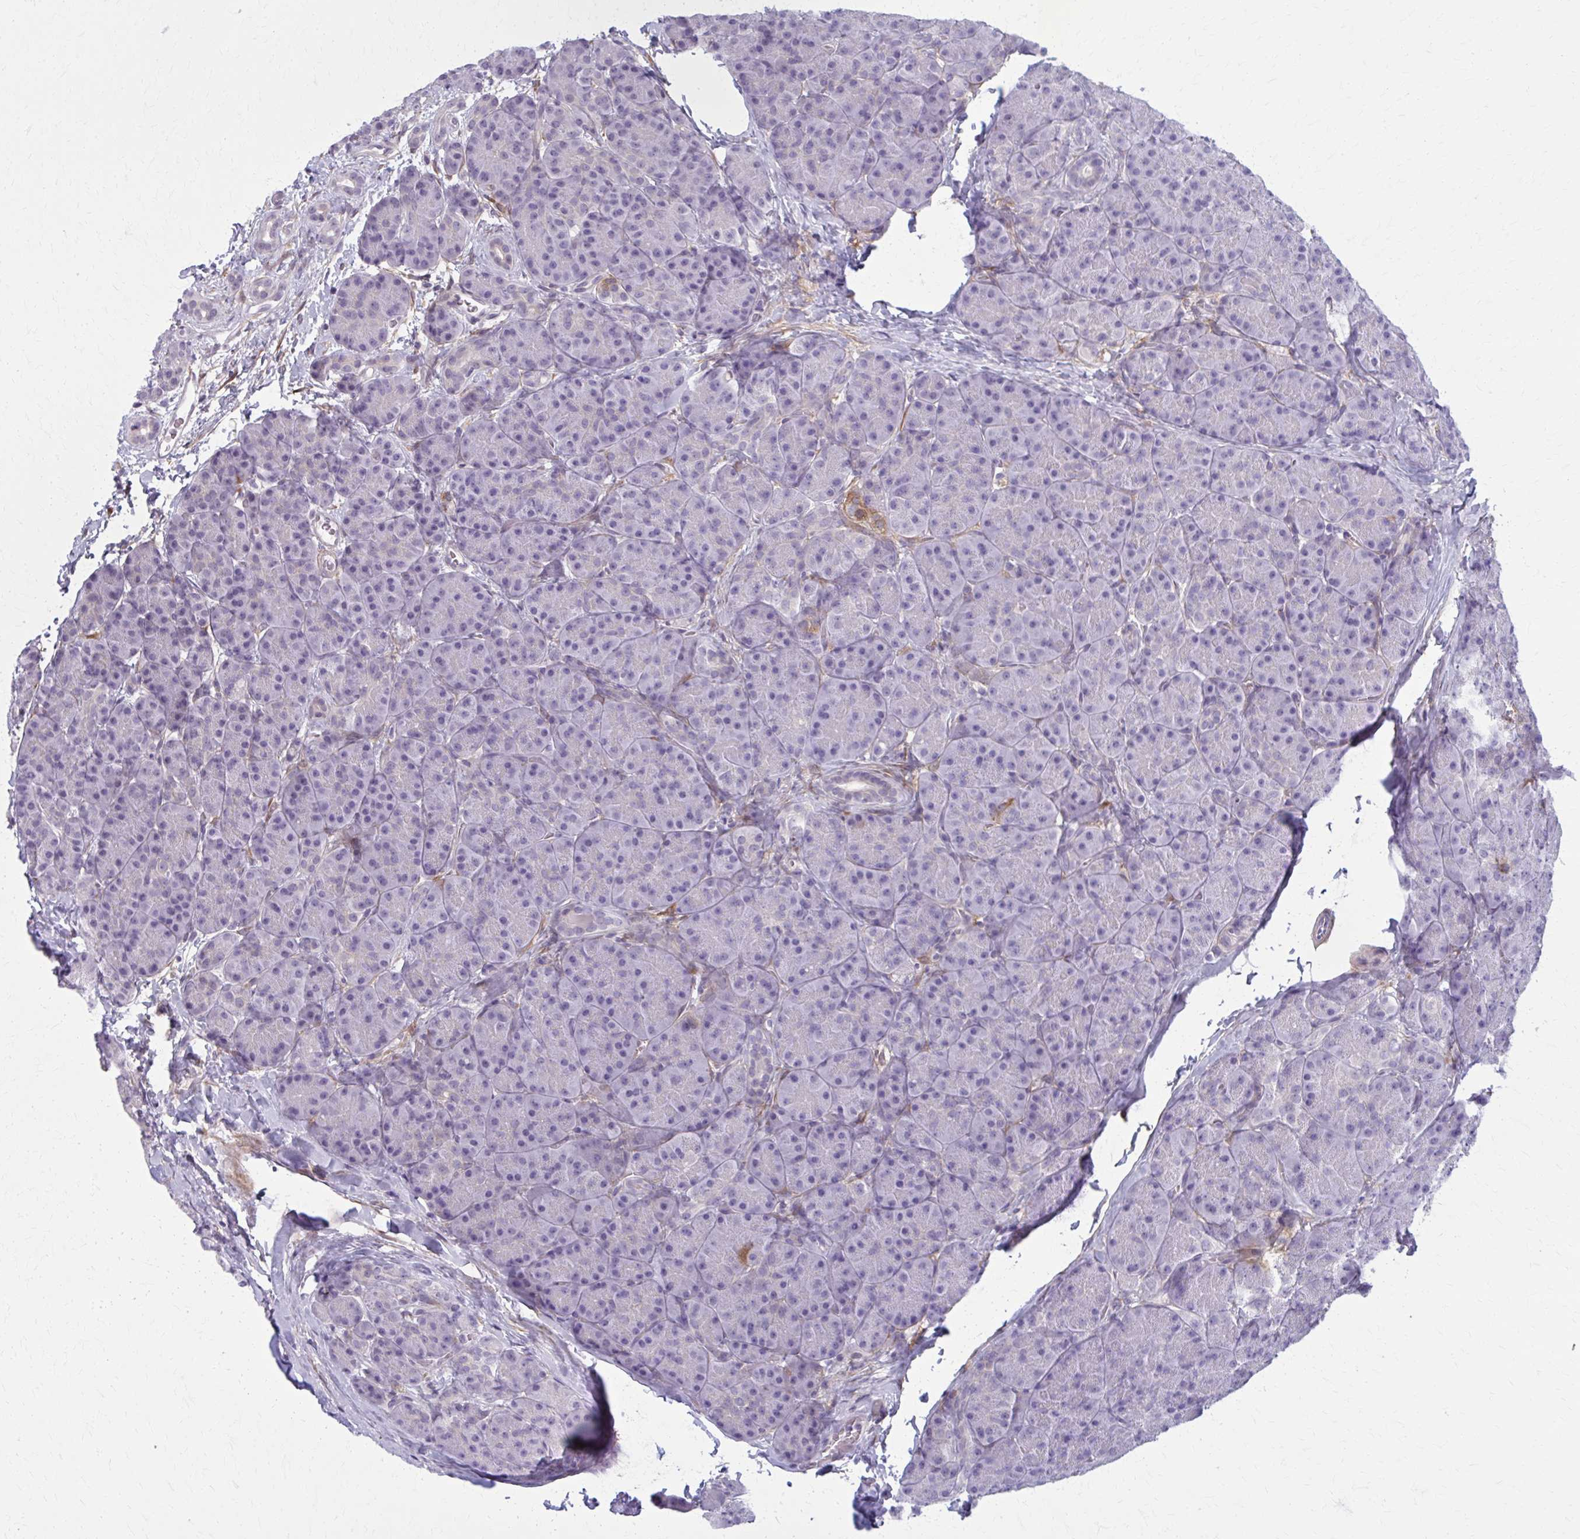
{"staining": {"intensity": "negative", "quantity": "none", "location": "none"}, "tissue": "pancreas", "cell_type": "Exocrine glandular cells", "image_type": "normal", "snomed": [{"axis": "morphology", "description": "Normal tissue, NOS"}, {"axis": "topography", "description": "Pancreas"}], "caption": "High magnification brightfield microscopy of unremarkable pancreas stained with DAB (3,3'-diaminobenzidine) (brown) and counterstained with hematoxylin (blue): exocrine glandular cells show no significant positivity. Nuclei are stained in blue.", "gene": "NUMBL", "patient": {"sex": "male", "age": 57}}